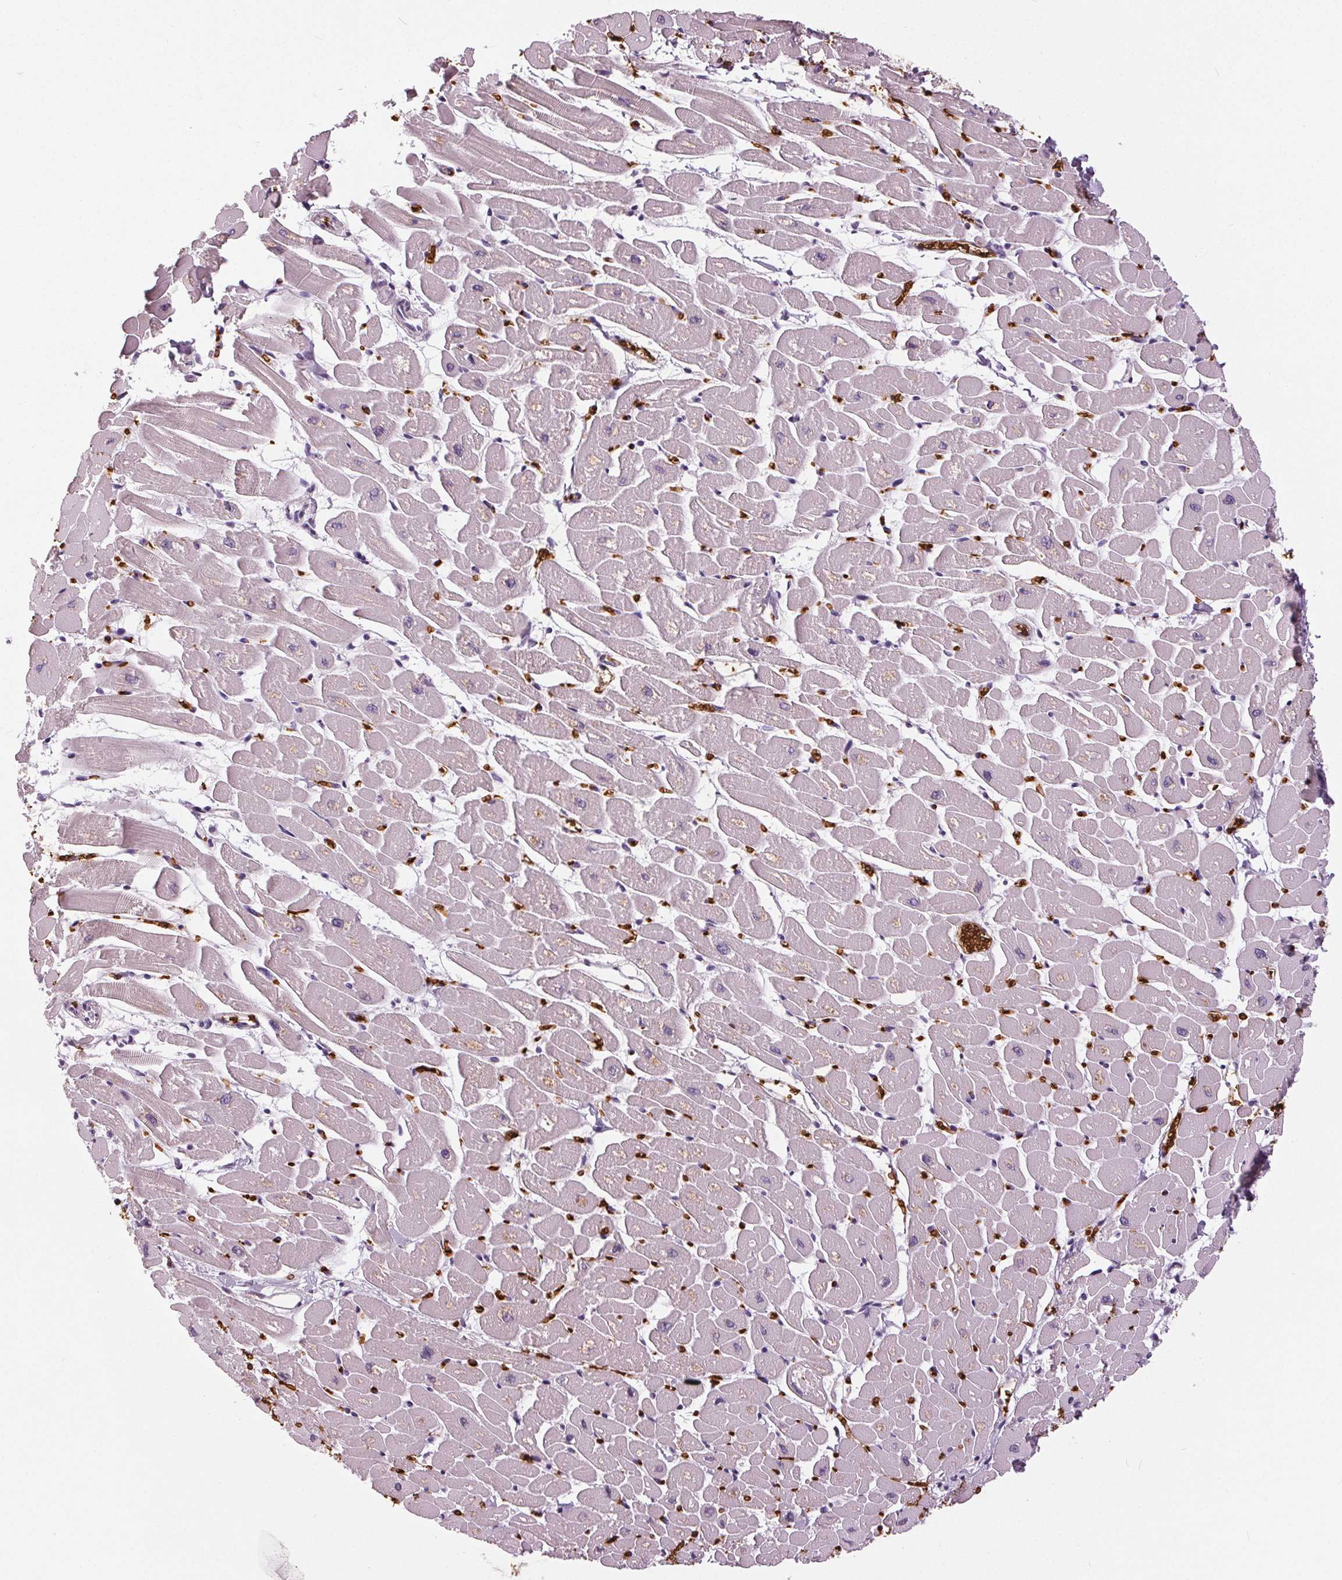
{"staining": {"intensity": "negative", "quantity": "none", "location": "none"}, "tissue": "heart muscle", "cell_type": "Cardiomyocytes", "image_type": "normal", "snomed": [{"axis": "morphology", "description": "Normal tissue, NOS"}, {"axis": "topography", "description": "Heart"}], "caption": "Micrograph shows no significant protein positivity in cardiomyocytes of normal heart muscle. (DAB immunohistochemistry with hematoxylin counter stain).", "gene": "SLC4A1", "patient": {"sex": "male", "age": 57}}